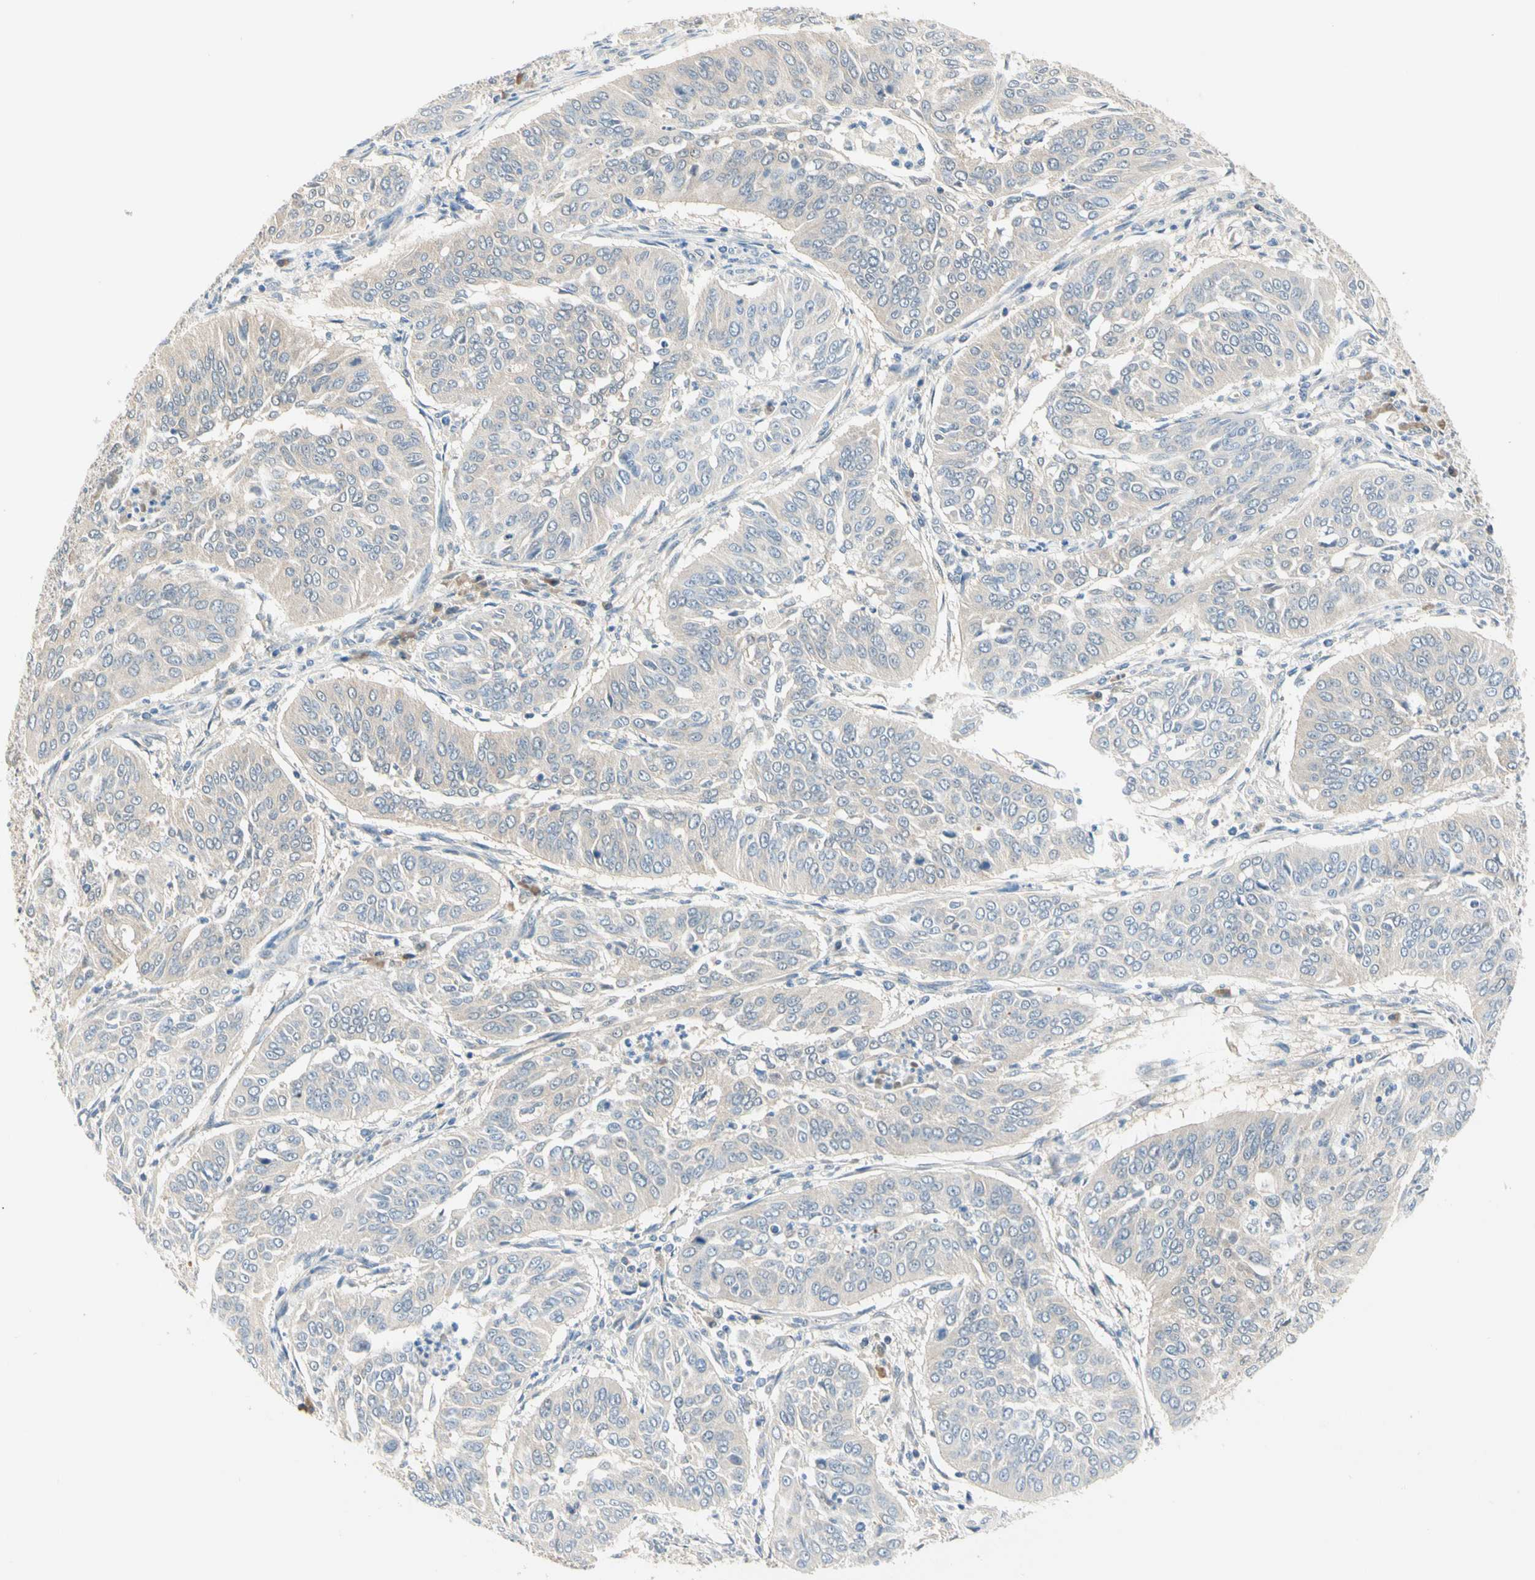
{"staining": {"intensity": "weak", "quantity": ">75%", "location": "cytoplasmic/membranous"}, "tissue": "cervical cancer", "cell_type": "Tumor cells", "image_type": "cancer", "snomed": [{"axis": "morphology", "description": "Normal tissue, NOS"}, {"axis": "morphology", "description": "Squamous cell carcinoma, NOS"}, {"axis": "topography", "description": "Cervix"}], "caption": "The image demonstrates a brown stain indicating the presence of a protein in the cytoplasmic/membranous of tumor cells in squamous cell carcinoma (cervical).", "gene": "MPI", "patient": {"sex": "female", "age": 39}}